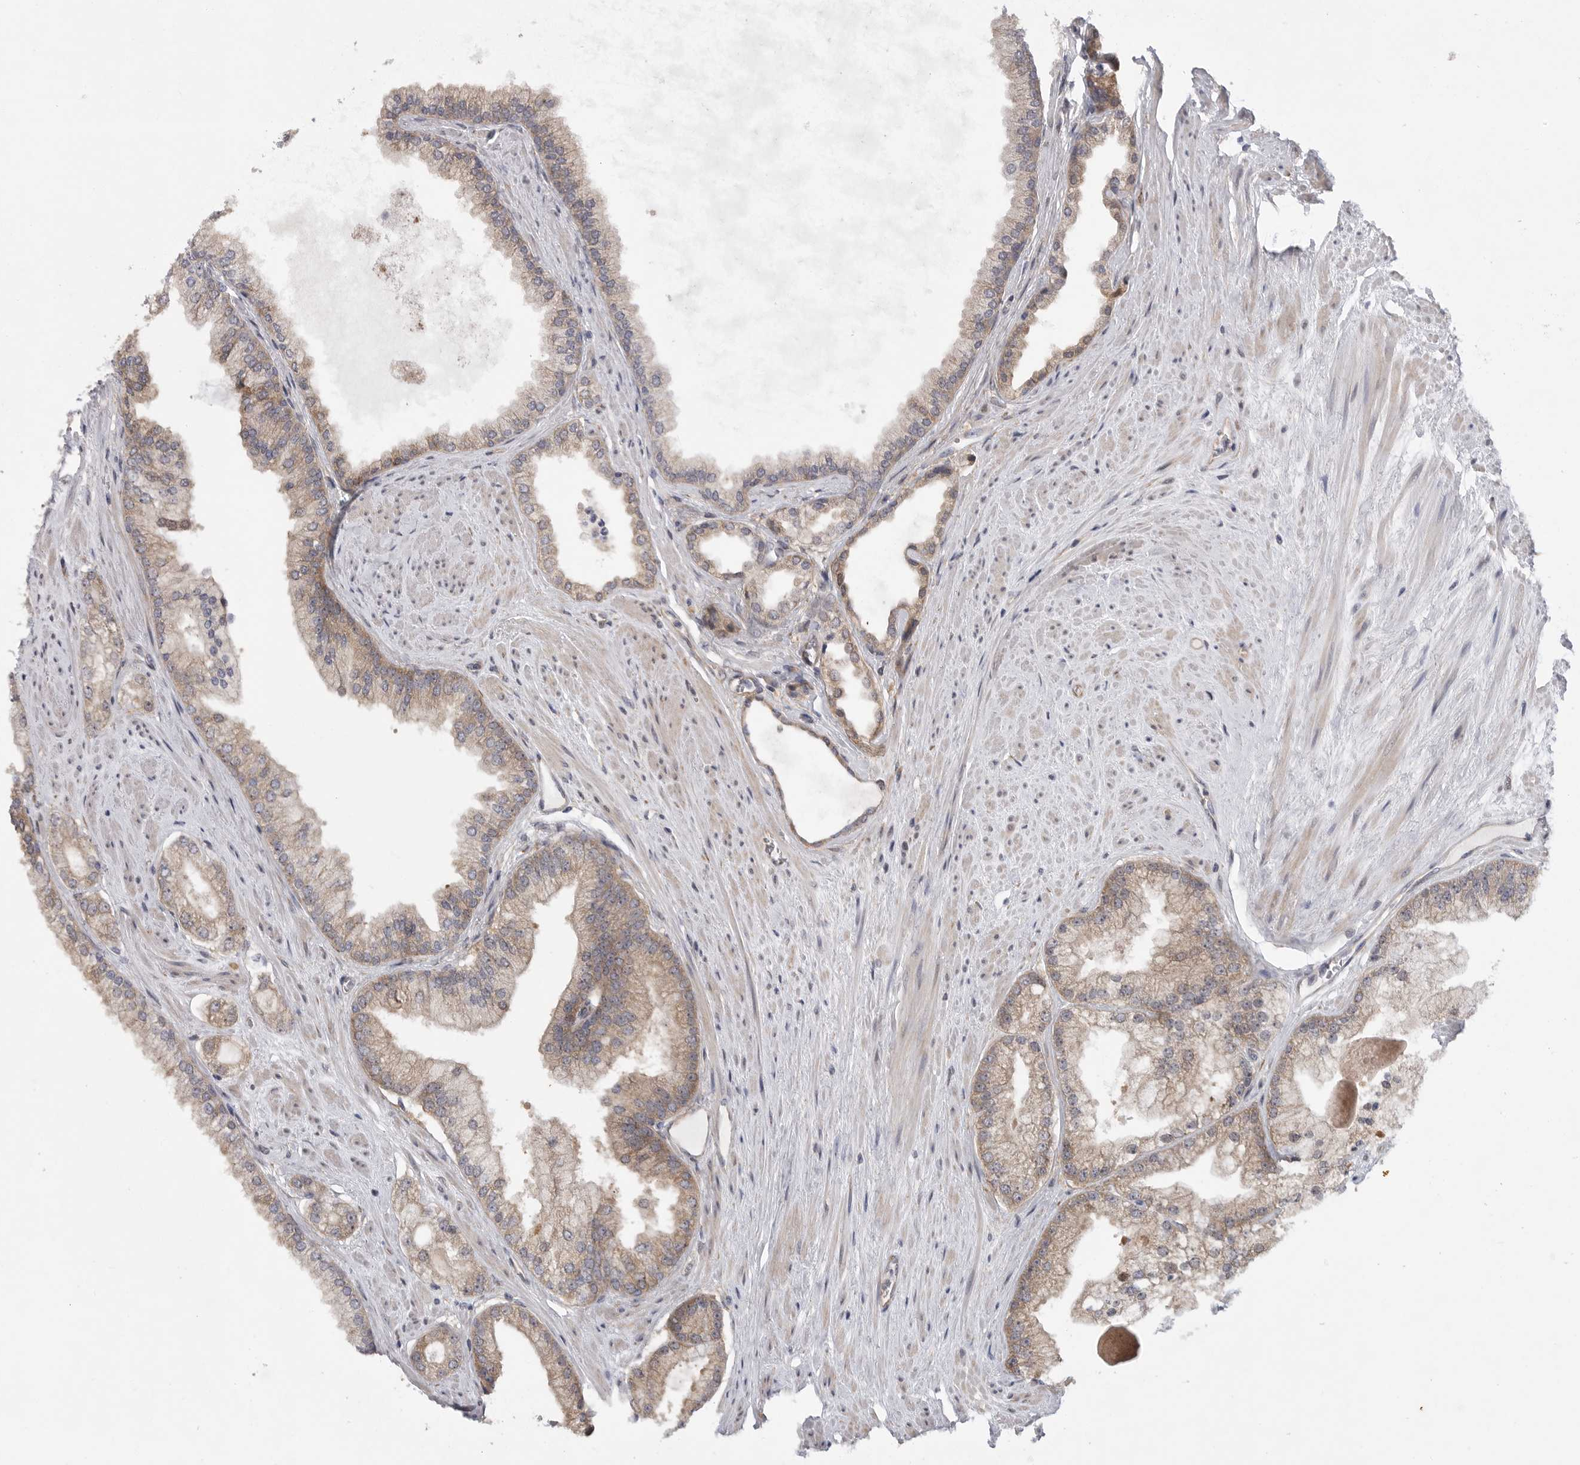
{"staining": {"intensity": "moderate", "quantity": ">75%", "location": "cytoplasmic/membranous"}, "tissue": "prostate cancer", "cell_type": "Tumor cells", "image_type": "cancer", "snomed": [{"axis": "morphology", "description": "Adenocarcinoma, High grade"}, {"axis": "topography", "description": "Prostate"}], "caption": "DAB (3,3'-diaminobenzidine) immunohistochemical staining of human high-grade adenocarcinoma (prostate) demonstrates moderate cytoplasmic/membranous protein positivity in approximately >75% of tumor cells.", "gene": "FBXO43", "patient": {"sex": "male", "age": 58}}